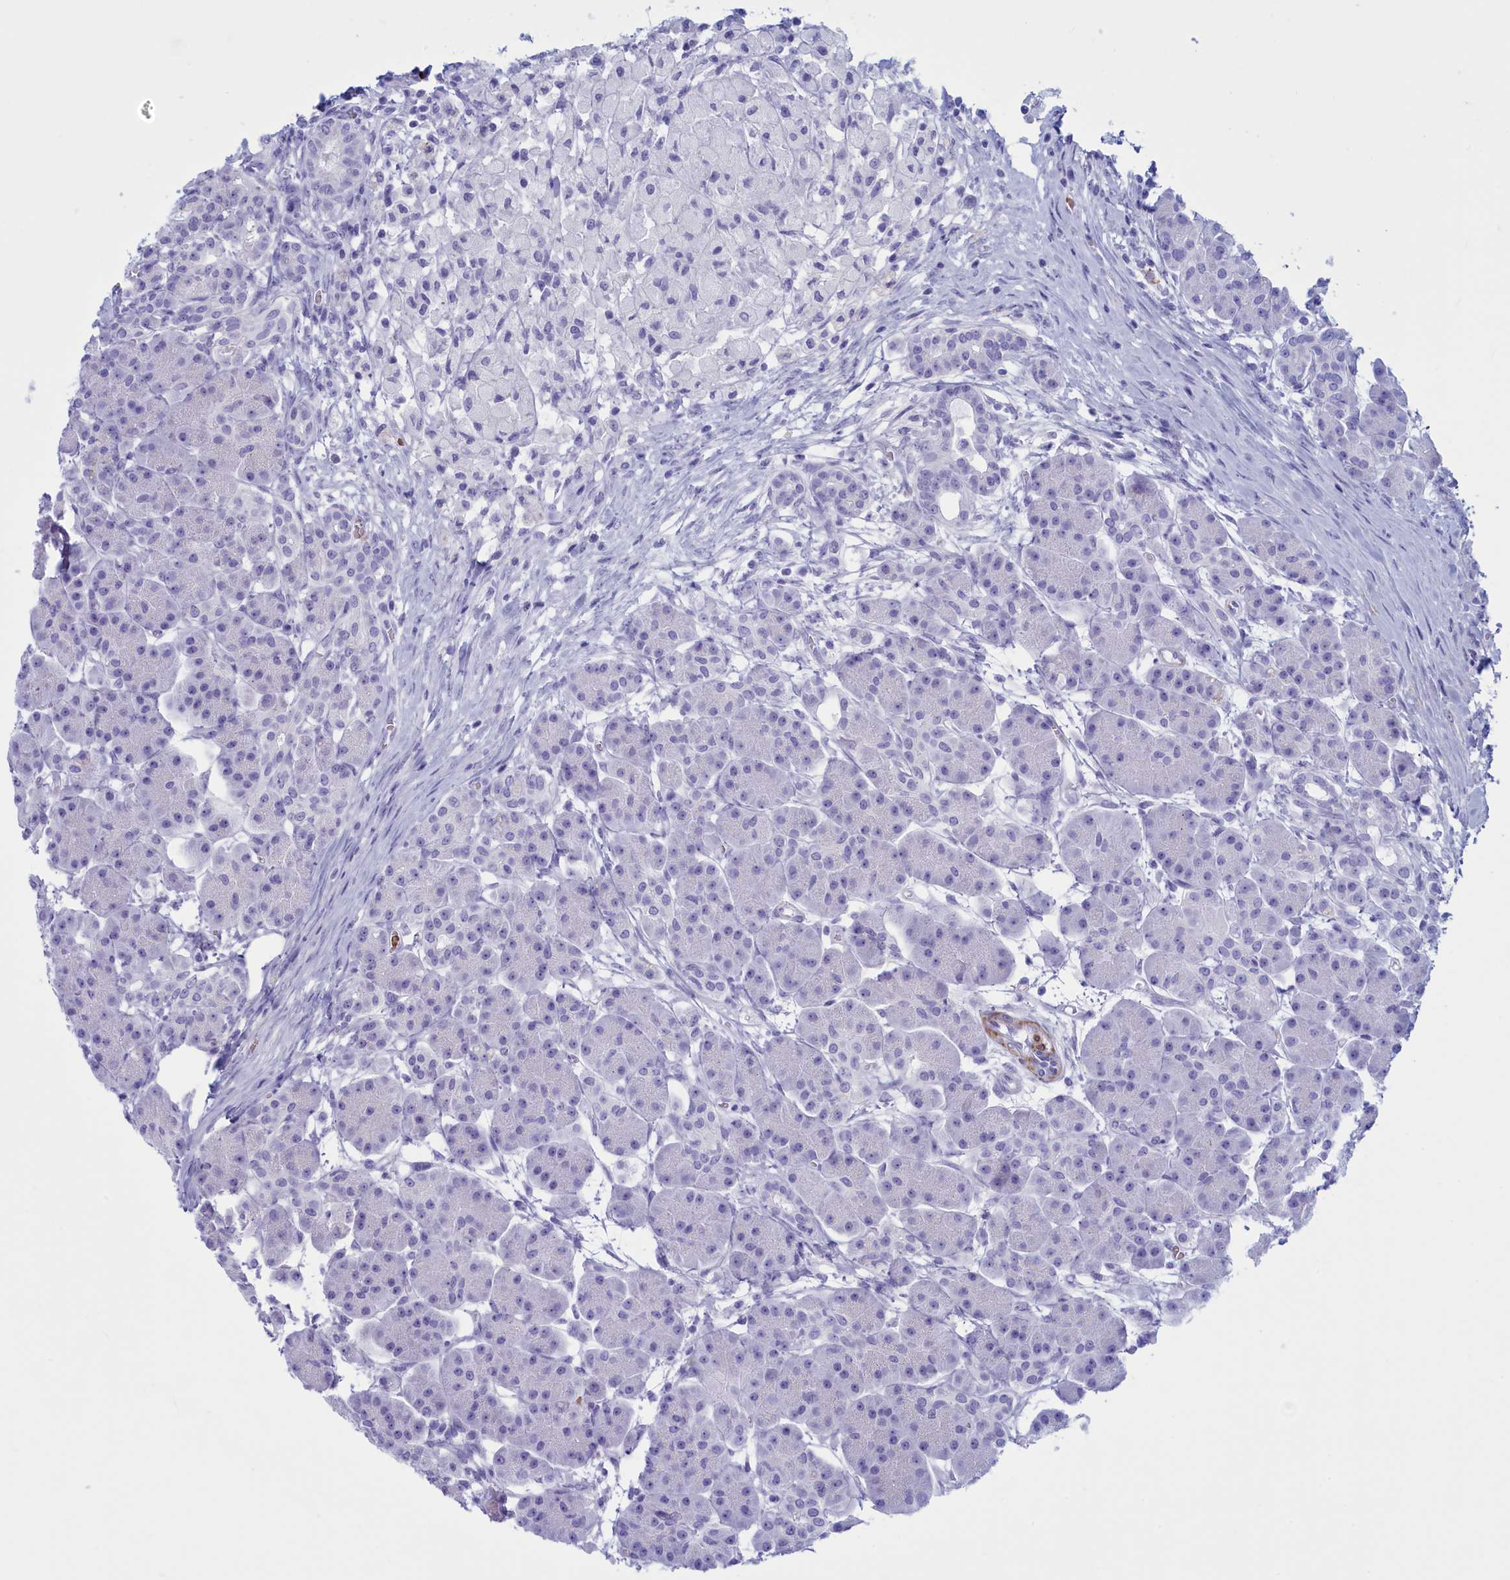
{"staining": {"intensity": "negative", "quantity": "none", "location": "none"}, "tissue": "pancreas", "cell_type": "Exocrine glandular cells", "image_type": "normal", "snomed": [{"axis": "morphology", "description": "Normal tissue, NOS"}, {"axis": "topography", "description": "Pancreas"}], "caption": "Immunohistochemical staining of normal human pancreas reveals no significant positivity in exocrine glandular cells. (DAB IHC, high magnification).", "gene": "GAPDHS", "patient": {"sex": "male", "age": 63}}